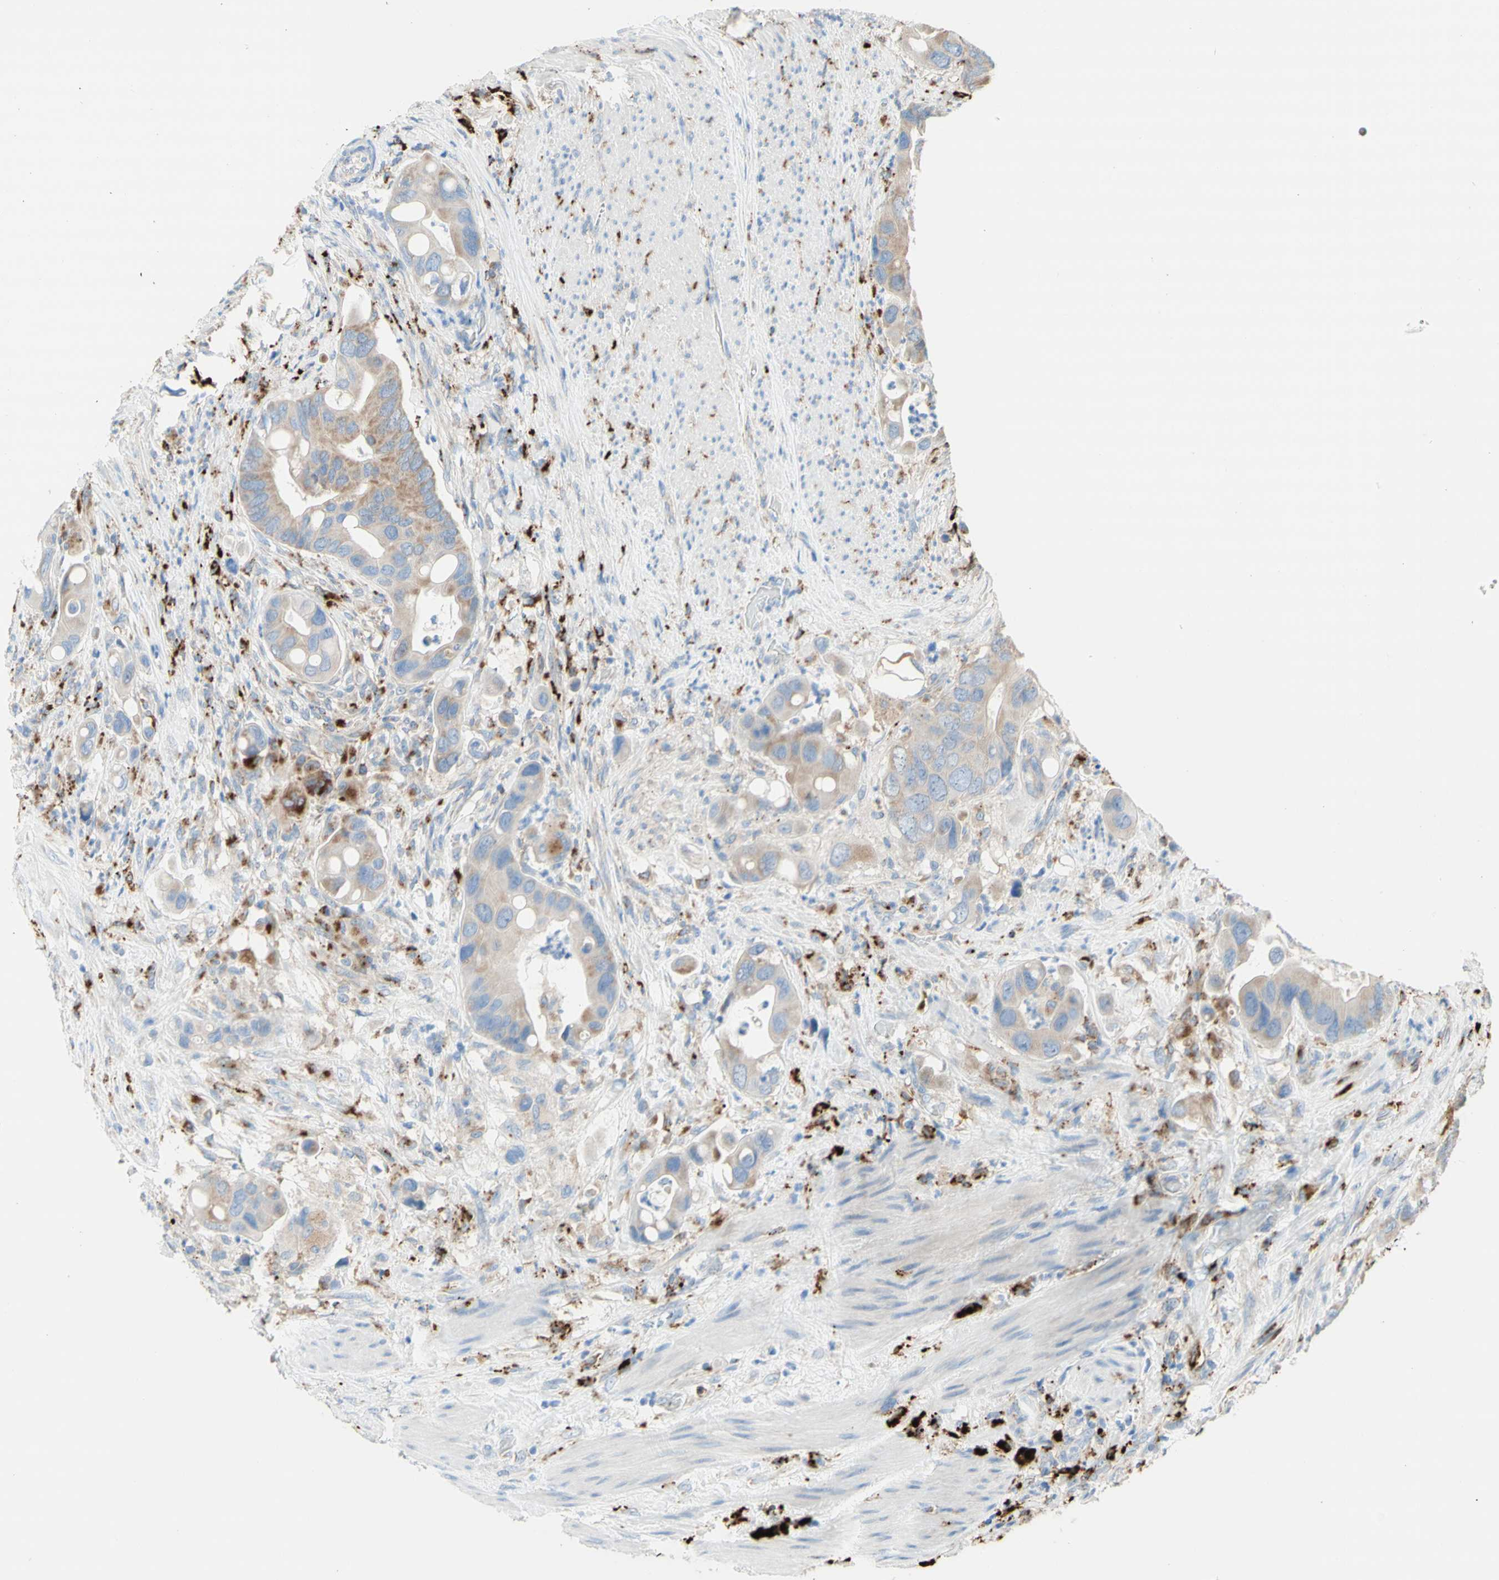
{"staining": {"intensity": "weak", "quantity": ">75%", "location": "cytoplasmic/membranous"}, "tissue": "colorectal cancer", "cell_type": "Tumor cells", "image_type": "cancer", "snomed": [{"axis": "morphology", "description": "Adenocarcinoma, NOS"}, {"axis": "topography", "description": "Rectum"}], "caption": "An IHC micrograph of neoplastic tissue is shown. Protein staining in brown highlights weak cytoplasmic/membranous positivity in adenocarcinoma (colorectal) within tumor cells.", "gene": "URB2", "patient": {"sex": "female", "age": 57}}